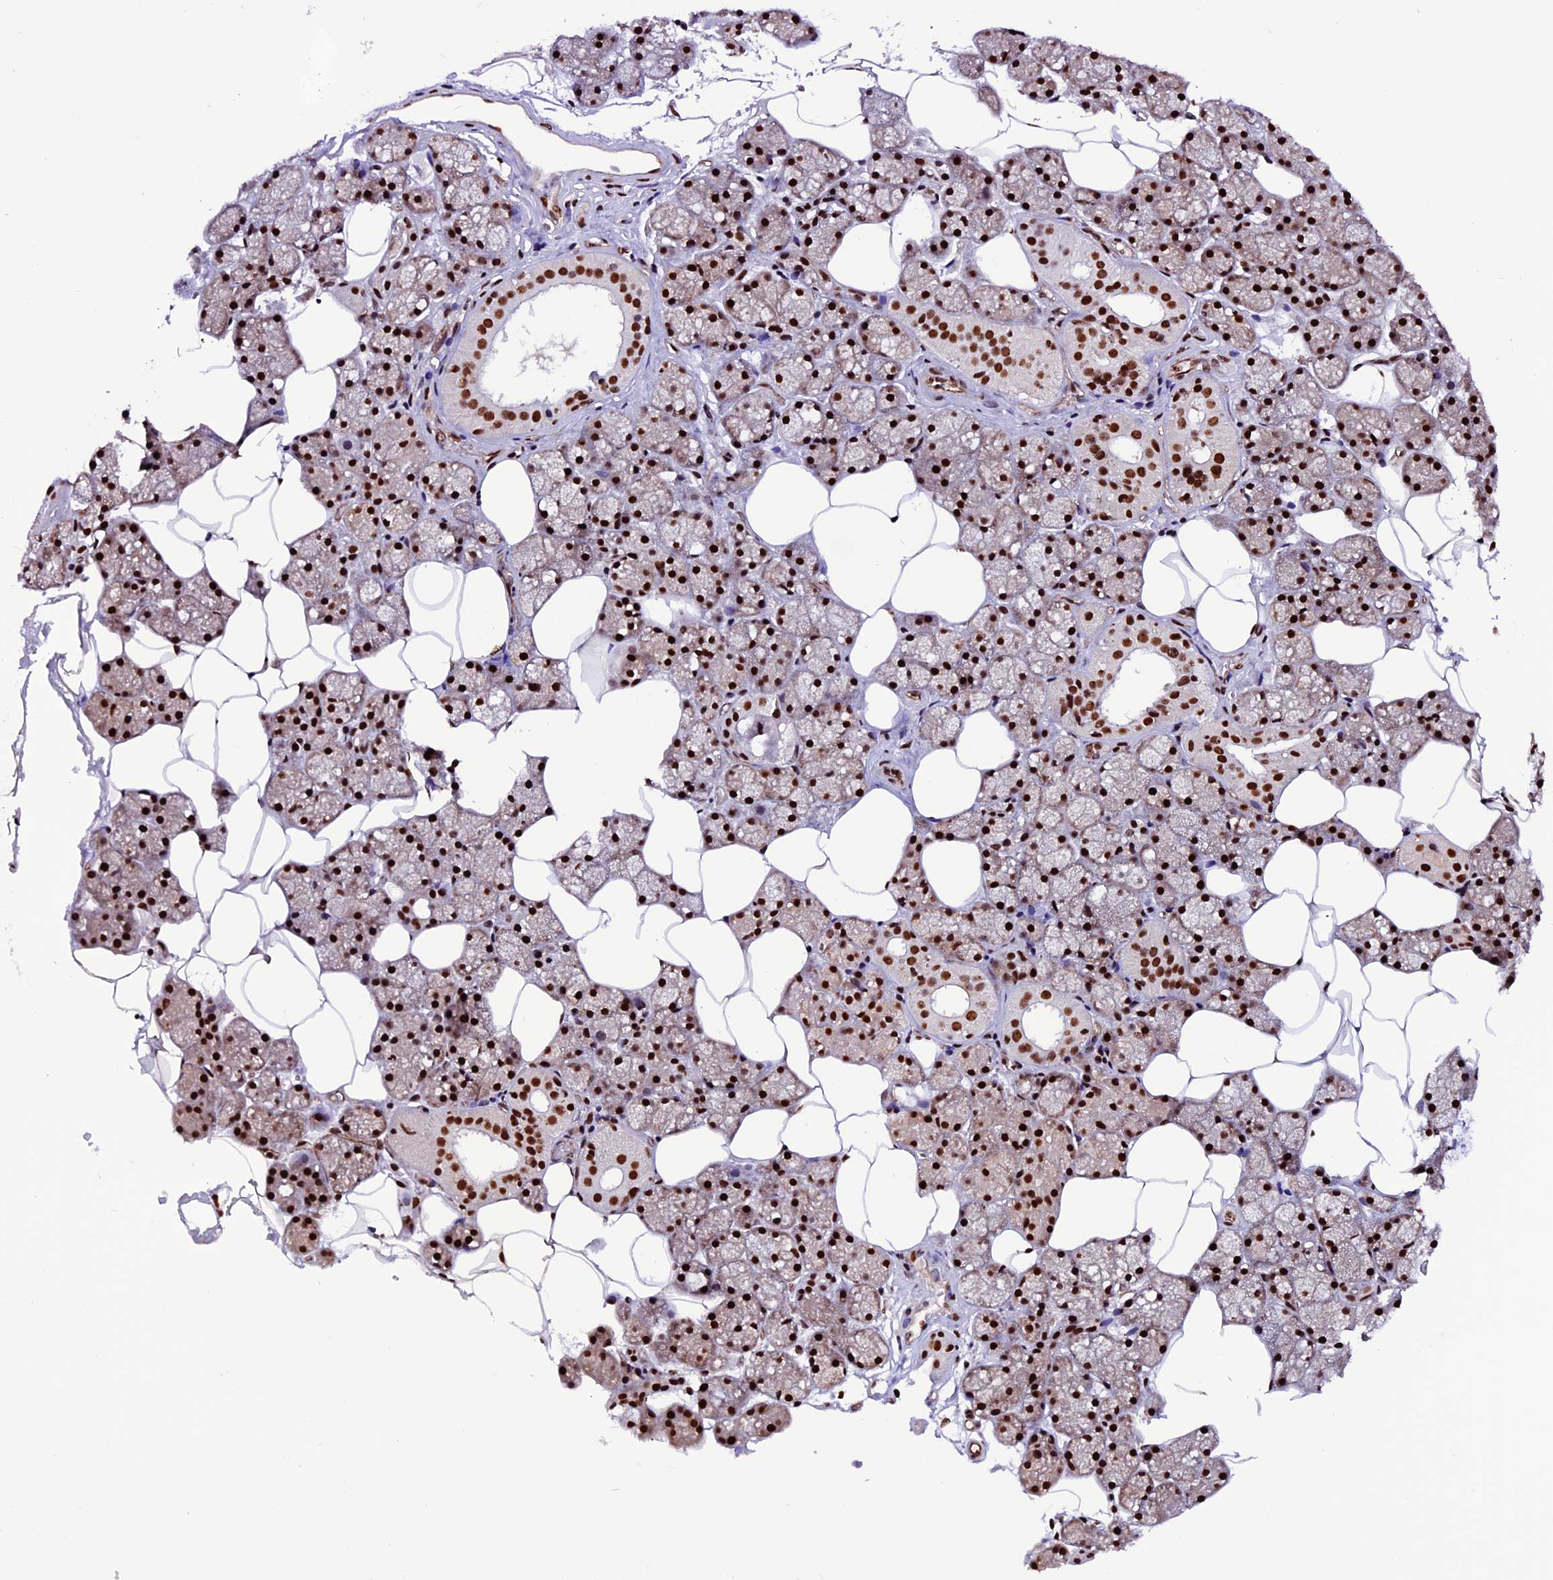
{"staining": {"intensity": "strong", "quantity": ">75%", "location": "nuclear"}, "tissue": "salivary gland", "cell_type": "Glandular cells", "image_type": "normal", "snomed": [{"axis": "morphology", "description": "Normal tissue, NOS"}, {"axis": "topography", "description": "Salivary gland"}], "caption": "Protein staining displays strong nuclear staining in about >75% of glandular cells in benign salivary gland. The staining was performed using DAB (3,3'-diaminobenzidine), with brown indicating positive protein expression. Nuclei are stained blue with hematoxylin.", "gene": "RINL", "patient": {"sex": "male", "age": 62}}